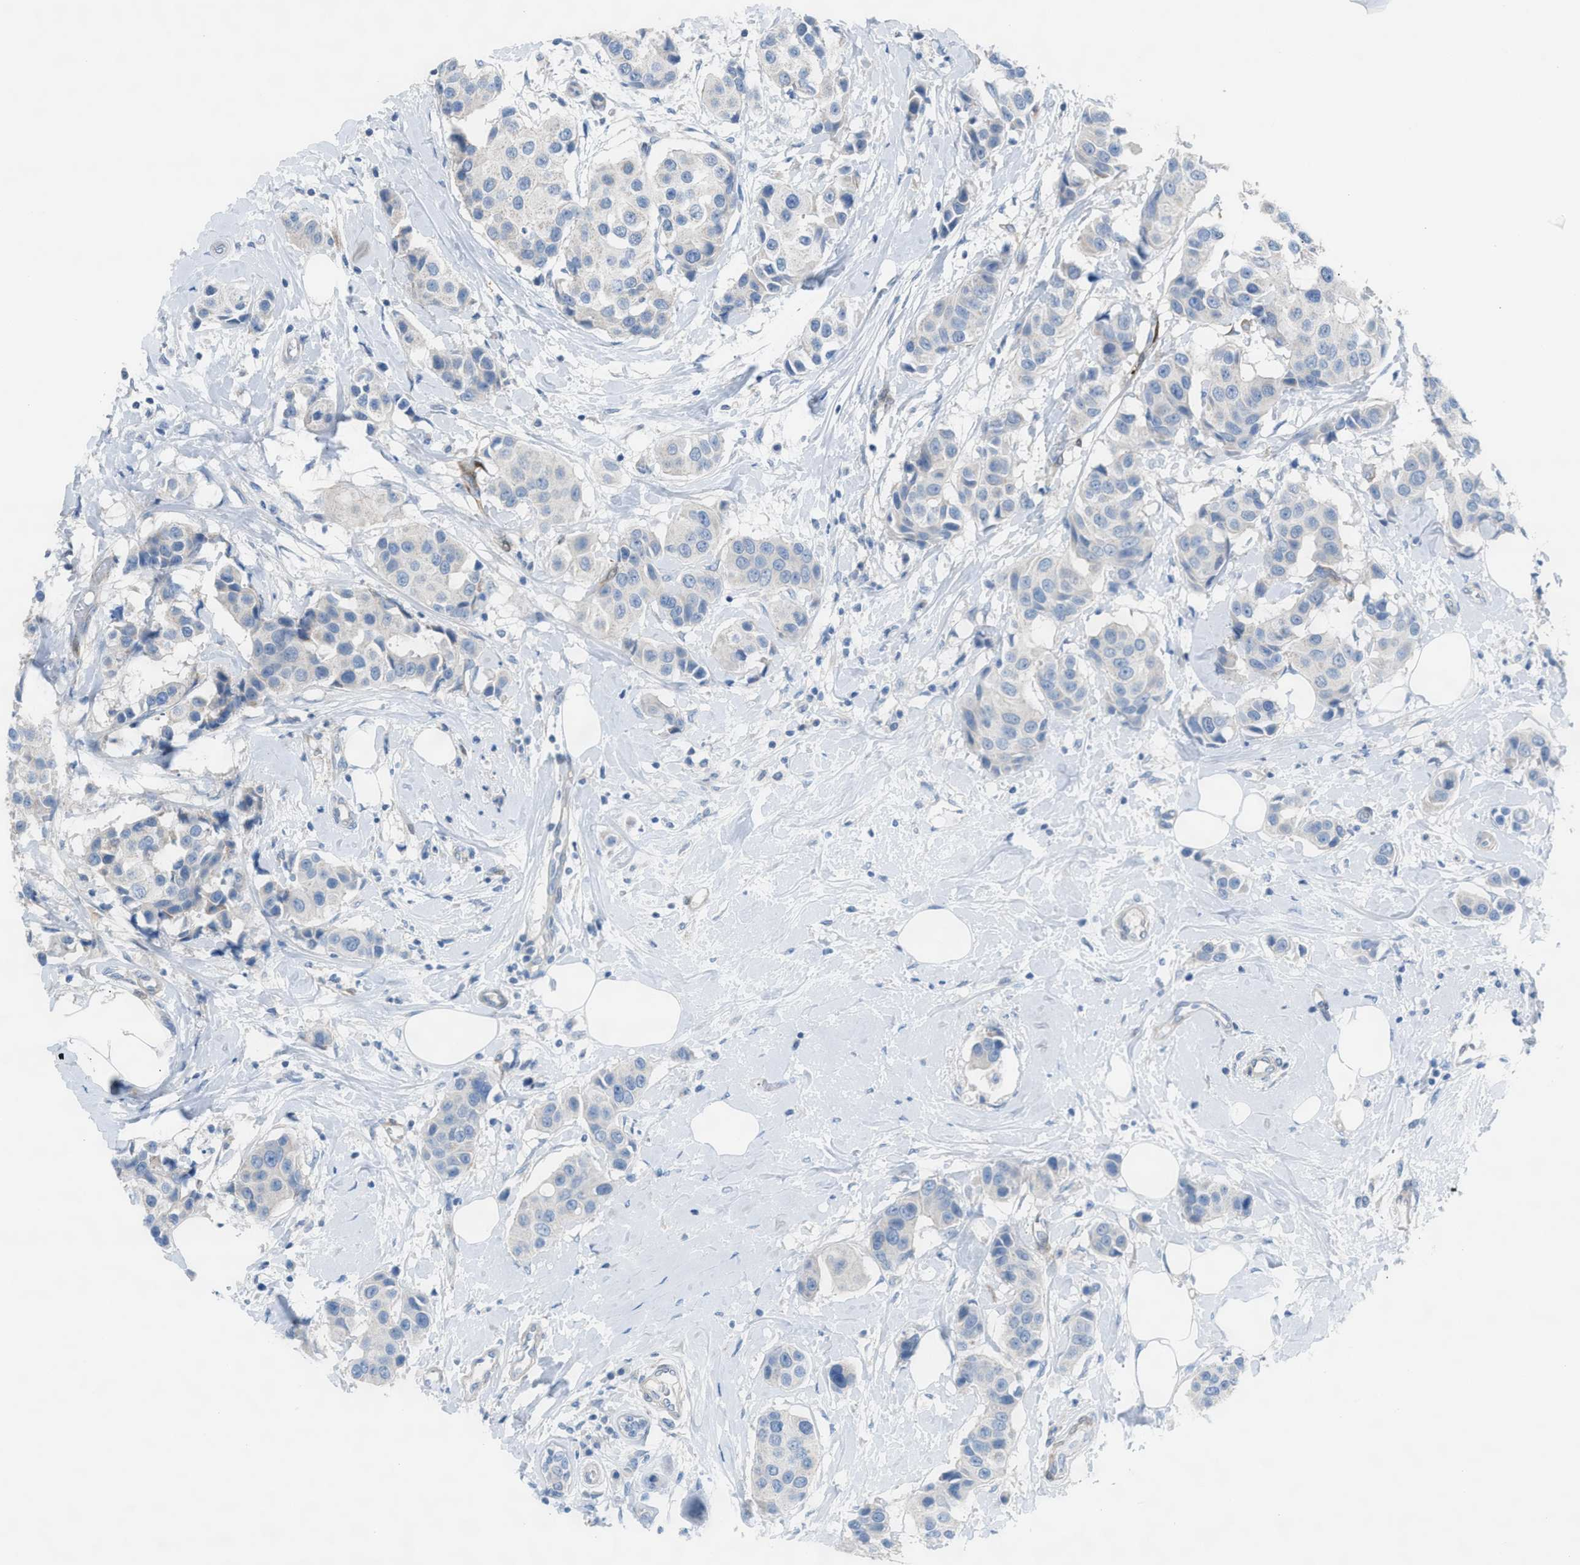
{"staining": {"intensity": "negative", "quantity": "none", "location": "none"}, "tissue": "breast cancer", "cell_type": "Tumor cells", "image_type": "cancer", "snomed": [{"axis": "morphology", "description": "Normal tissue, NOS"}, {"axis": "morphology", "description": "Duct carcinoma"}, {"axis": "topography", "description": "Breast"}], "caption": "This is a image of IHC staining of invasive ductal carcinoma (breast), which shows no positivity in tumor cells. (Brightfield microscopy of DAB (3,3'-diaminobenzidine) IHC at high magnification).", "gene": "ASPA", "patient": {"sex": "female", "age": 39}}